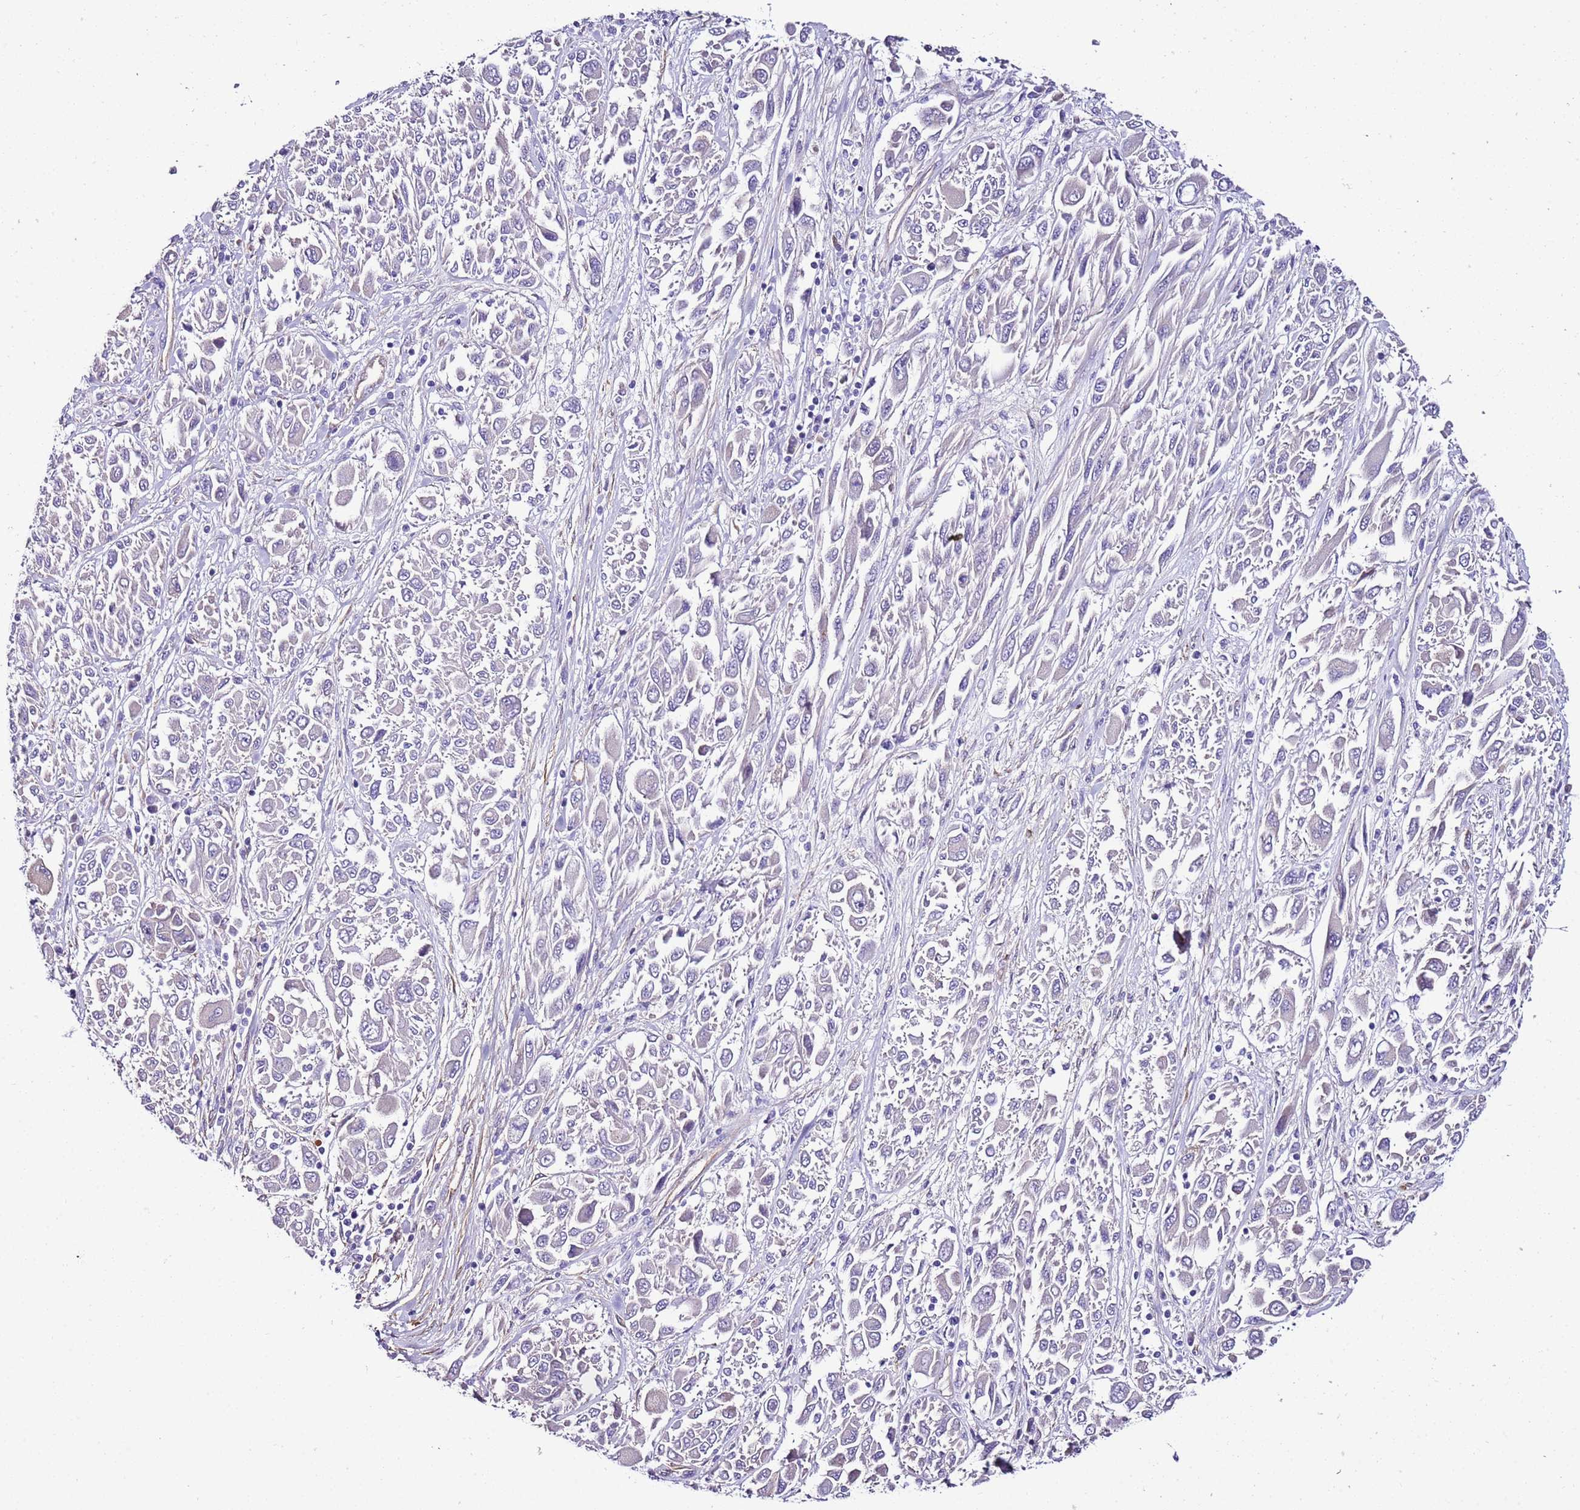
{"staining": {"intensity": "negative", "quantity": "none", "location": "none"}, "tissue": "melanoma", "cell_type": "Tumor cells", "image_type": "cancer", "snomed": [{"axis": "morphology", "description": "Malignant melanoma, NOS"}, {"axis": "topography", "description": "Skin"}], "caption": "Immunohistochemistry (IHC) of human malignant melanoma reveals no expression in tumor cells.", "gene": "FAM174C", "patient": {"sex": "female", "age": 91}}